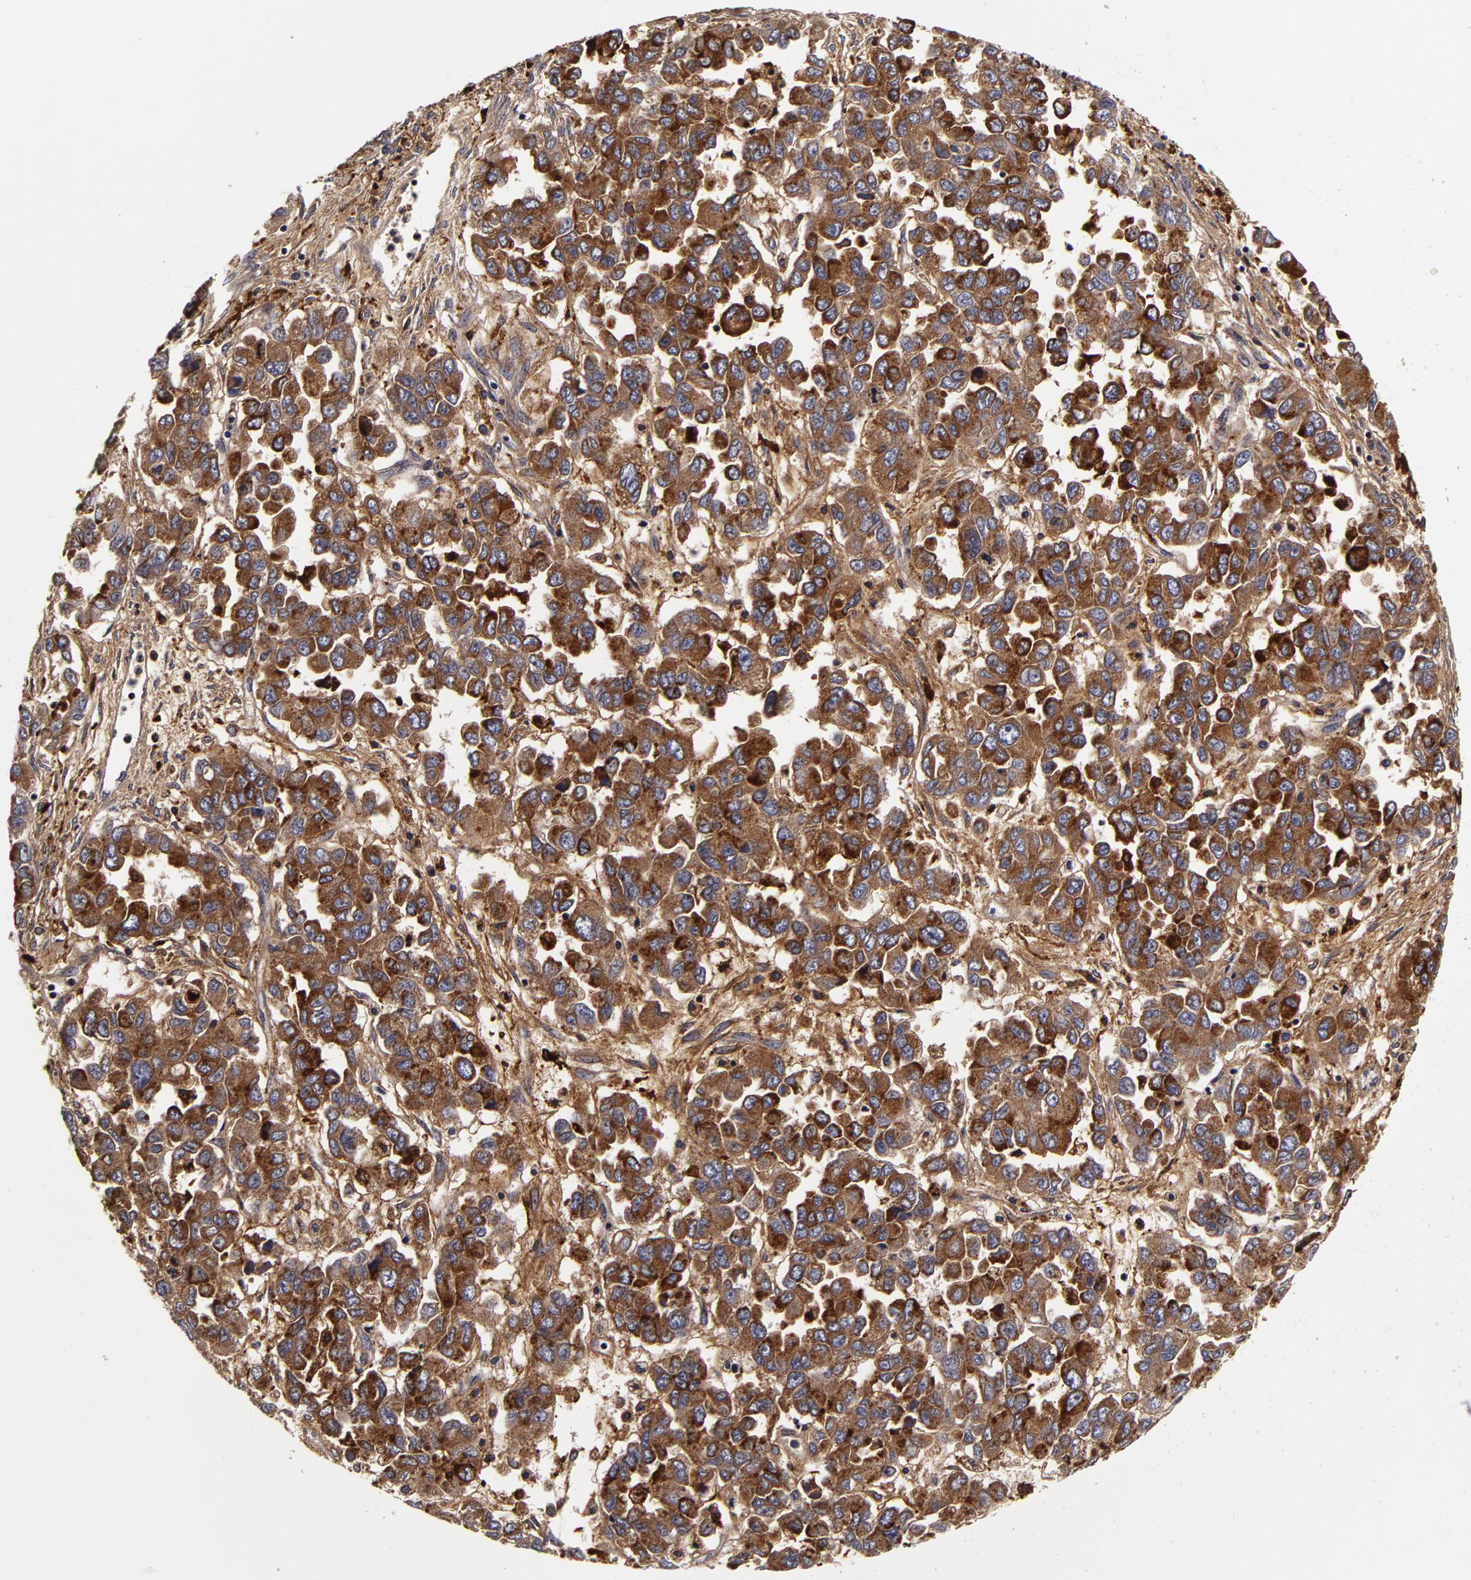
{"staining": {"intensity": "moderate", "quantity": ">75%", "location": "cytoplasmic/membranous"}, "tissue": "ovarian cancer", "cell_type": "Tumor cells", "image_type": "cancer", "snomed": [{"axis": "morphology", "description": "Cystadenocarcinoma, serous, NOS"}, {"axis": "topography", "description": "Ovary"}], "caption": "Serous cystadenocarcinoma (ovarian) stained with a protein marker reveals moderate staining in tumor cells.", "gene": "LGALS3BP", "patient": {"sex": "female", "age": 84}}